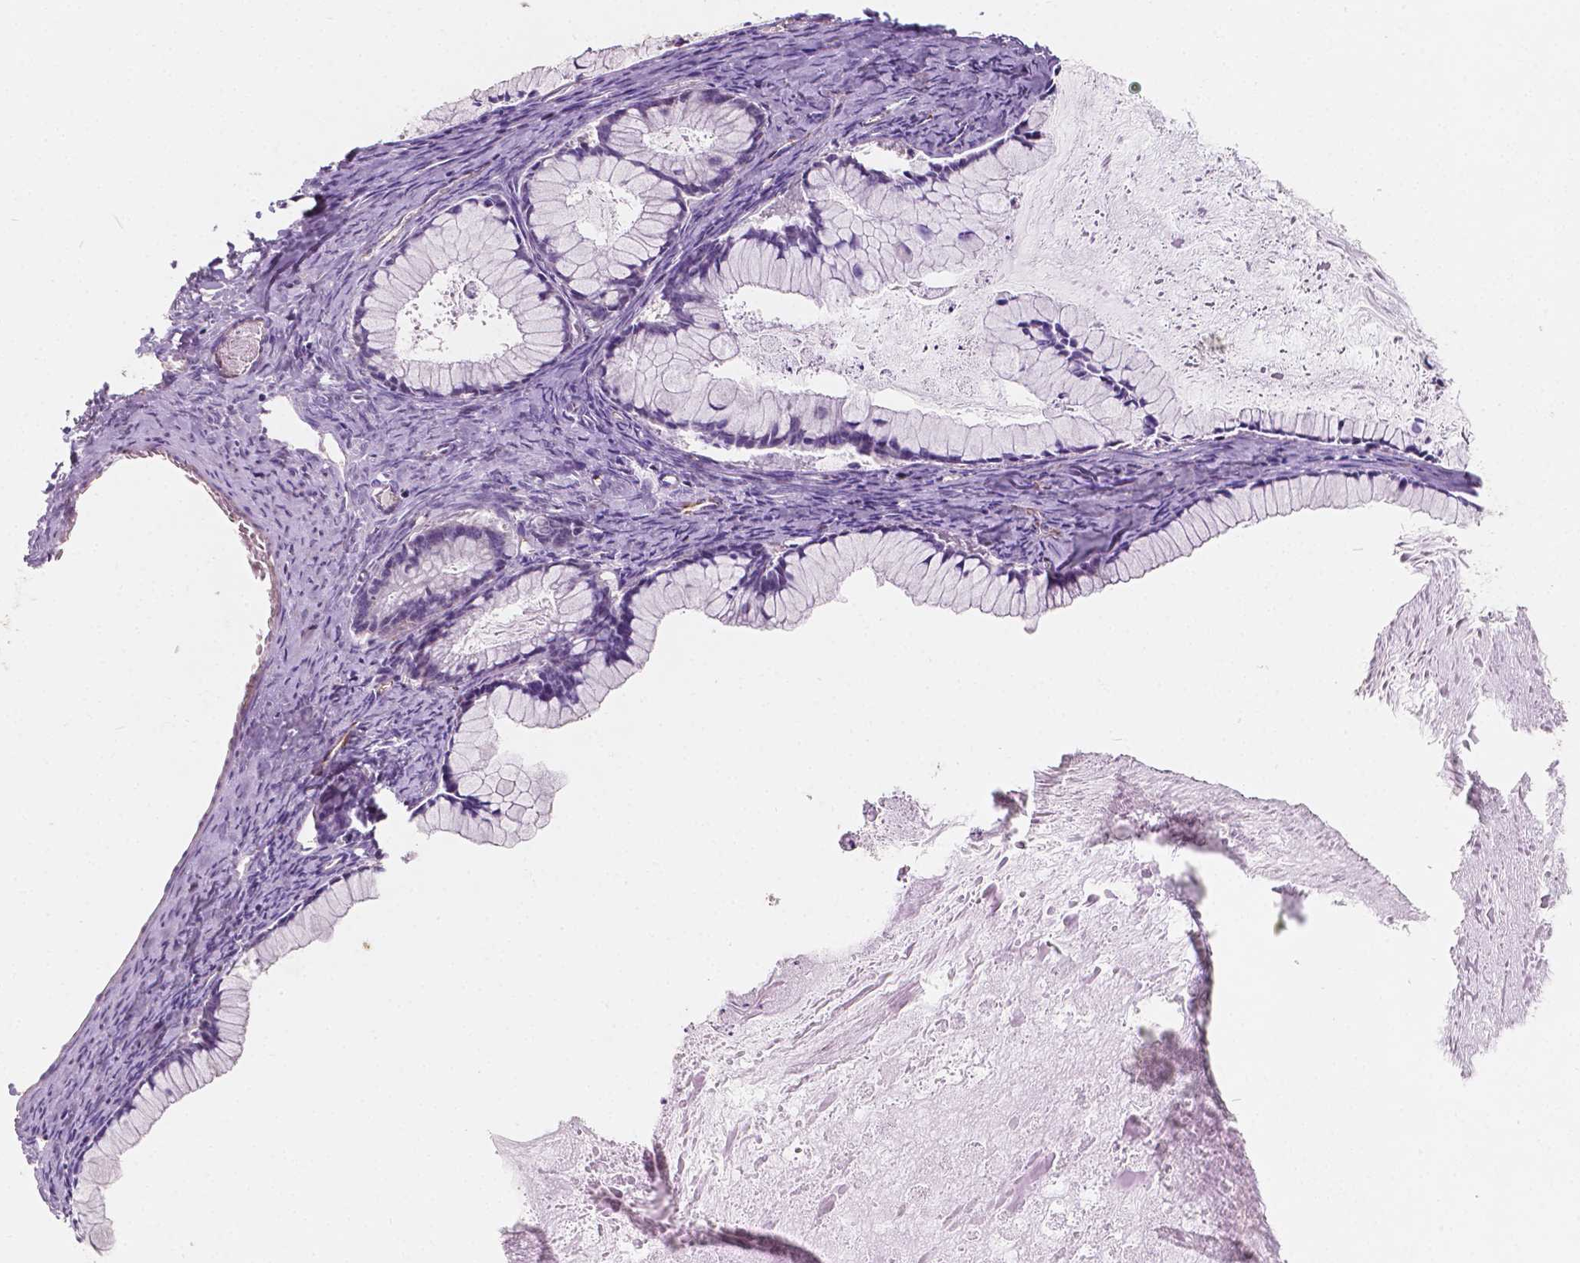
{"staining": {"intensity": "negative", "quantity": "none", "location": "none"}, "tissue": "ovarian cancer", "cell_type": "Tumor cells", "image_type": "cancer", "snomed": [{"axis": "morphology", "description": "Cystadenocarcinoma, mucinous, NOS"}, {"axis": "topography", "description": "Ovary"}], "caption": "The micrograph shows no staining of tumor cells in mucinous cystadenocarcinoma (ovarian).", "gene": "SLC22A4", "patient": {"sex": "female", "age": 41}}